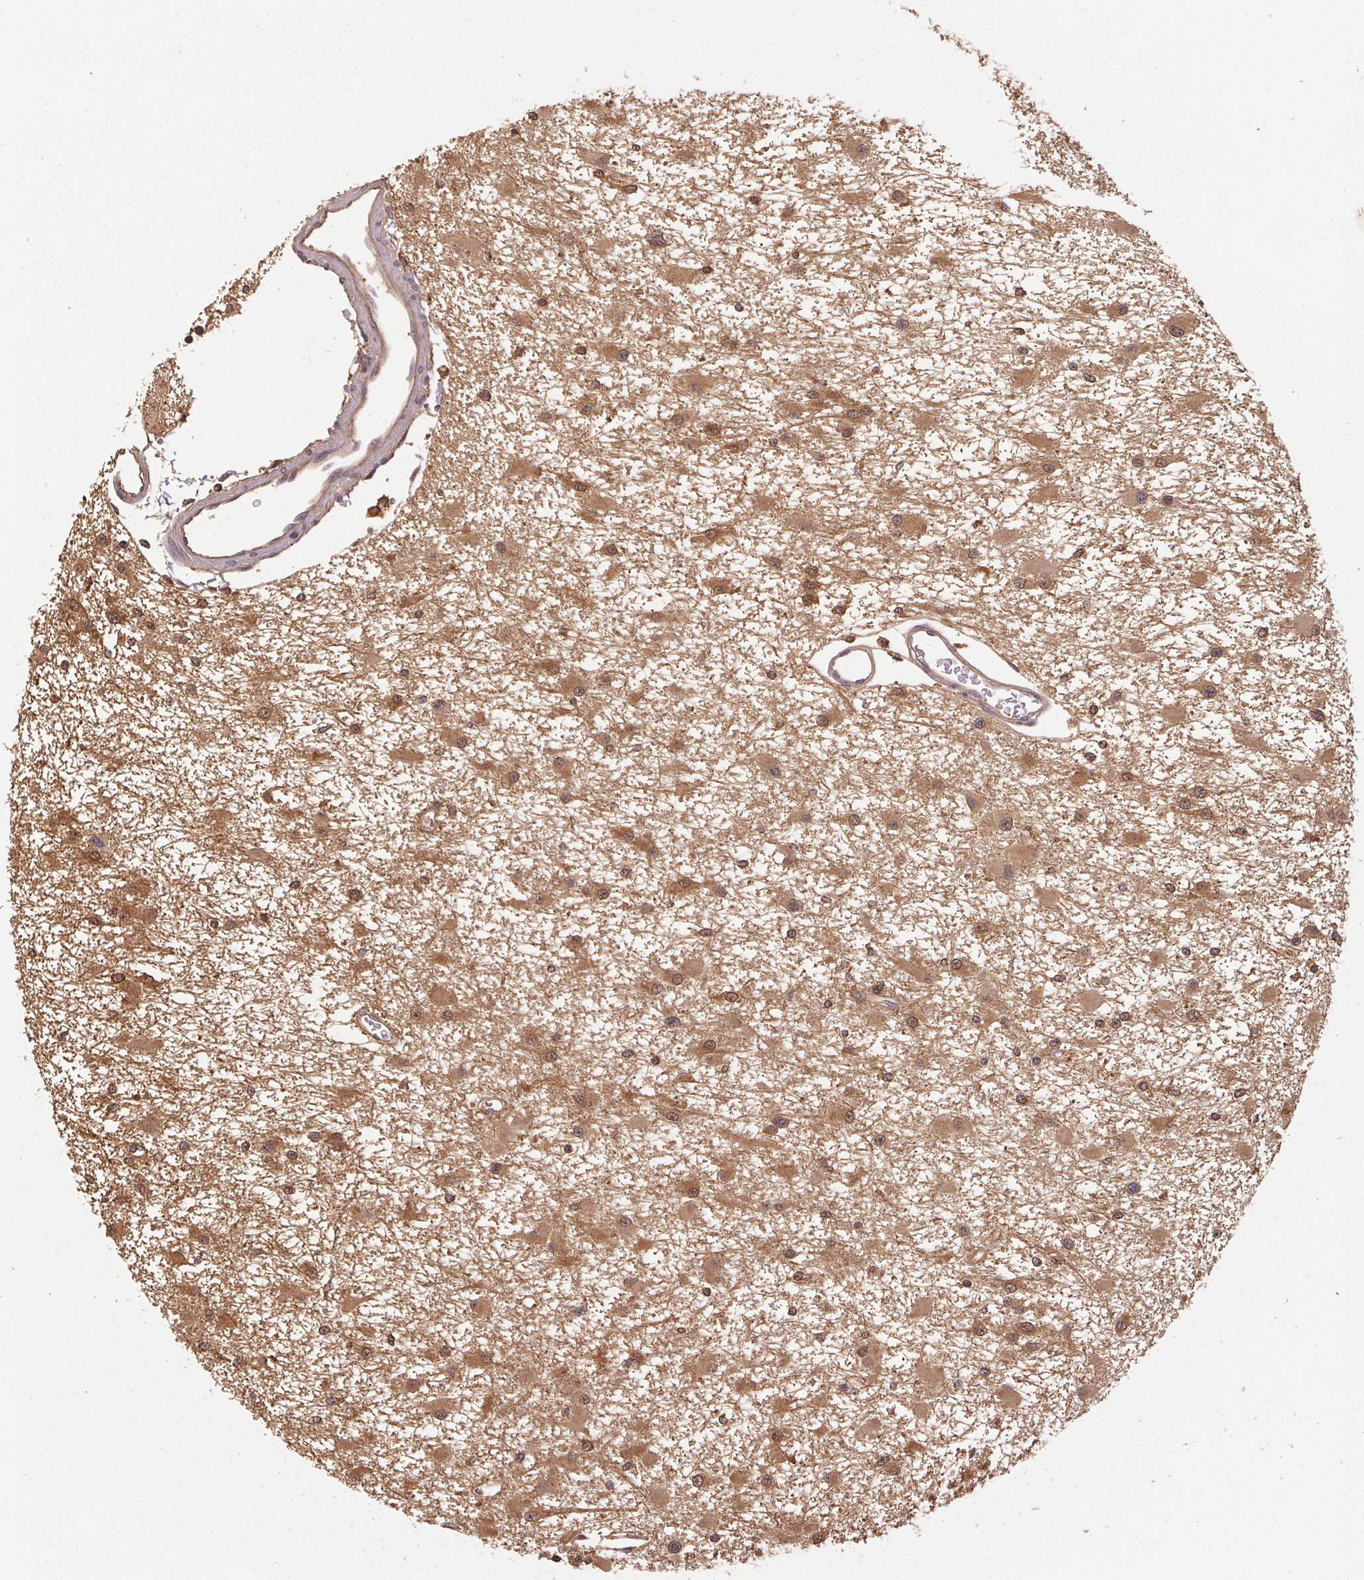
{"staining": {"intensity": "moderate", "quantity": "25%-75%", "location": "cytoplasmic/membranous"}, "tissue": "glioma", "cell_type": "Tumor cells", "image_type": "cancer", "snomed": [{"axis": "morphology", "description": "Glioma, malignant, High grade"}, {"axis": "topography", "description": "Brain"}], "caption": "Glioma was stained to show a protein in brown. There is medium levels of moderate cytoplasmic/membranous expression in approximately 25%-75% of tumor cells.", "gene": "GDI2", "patient": {"sex": "male", "age": 54}}